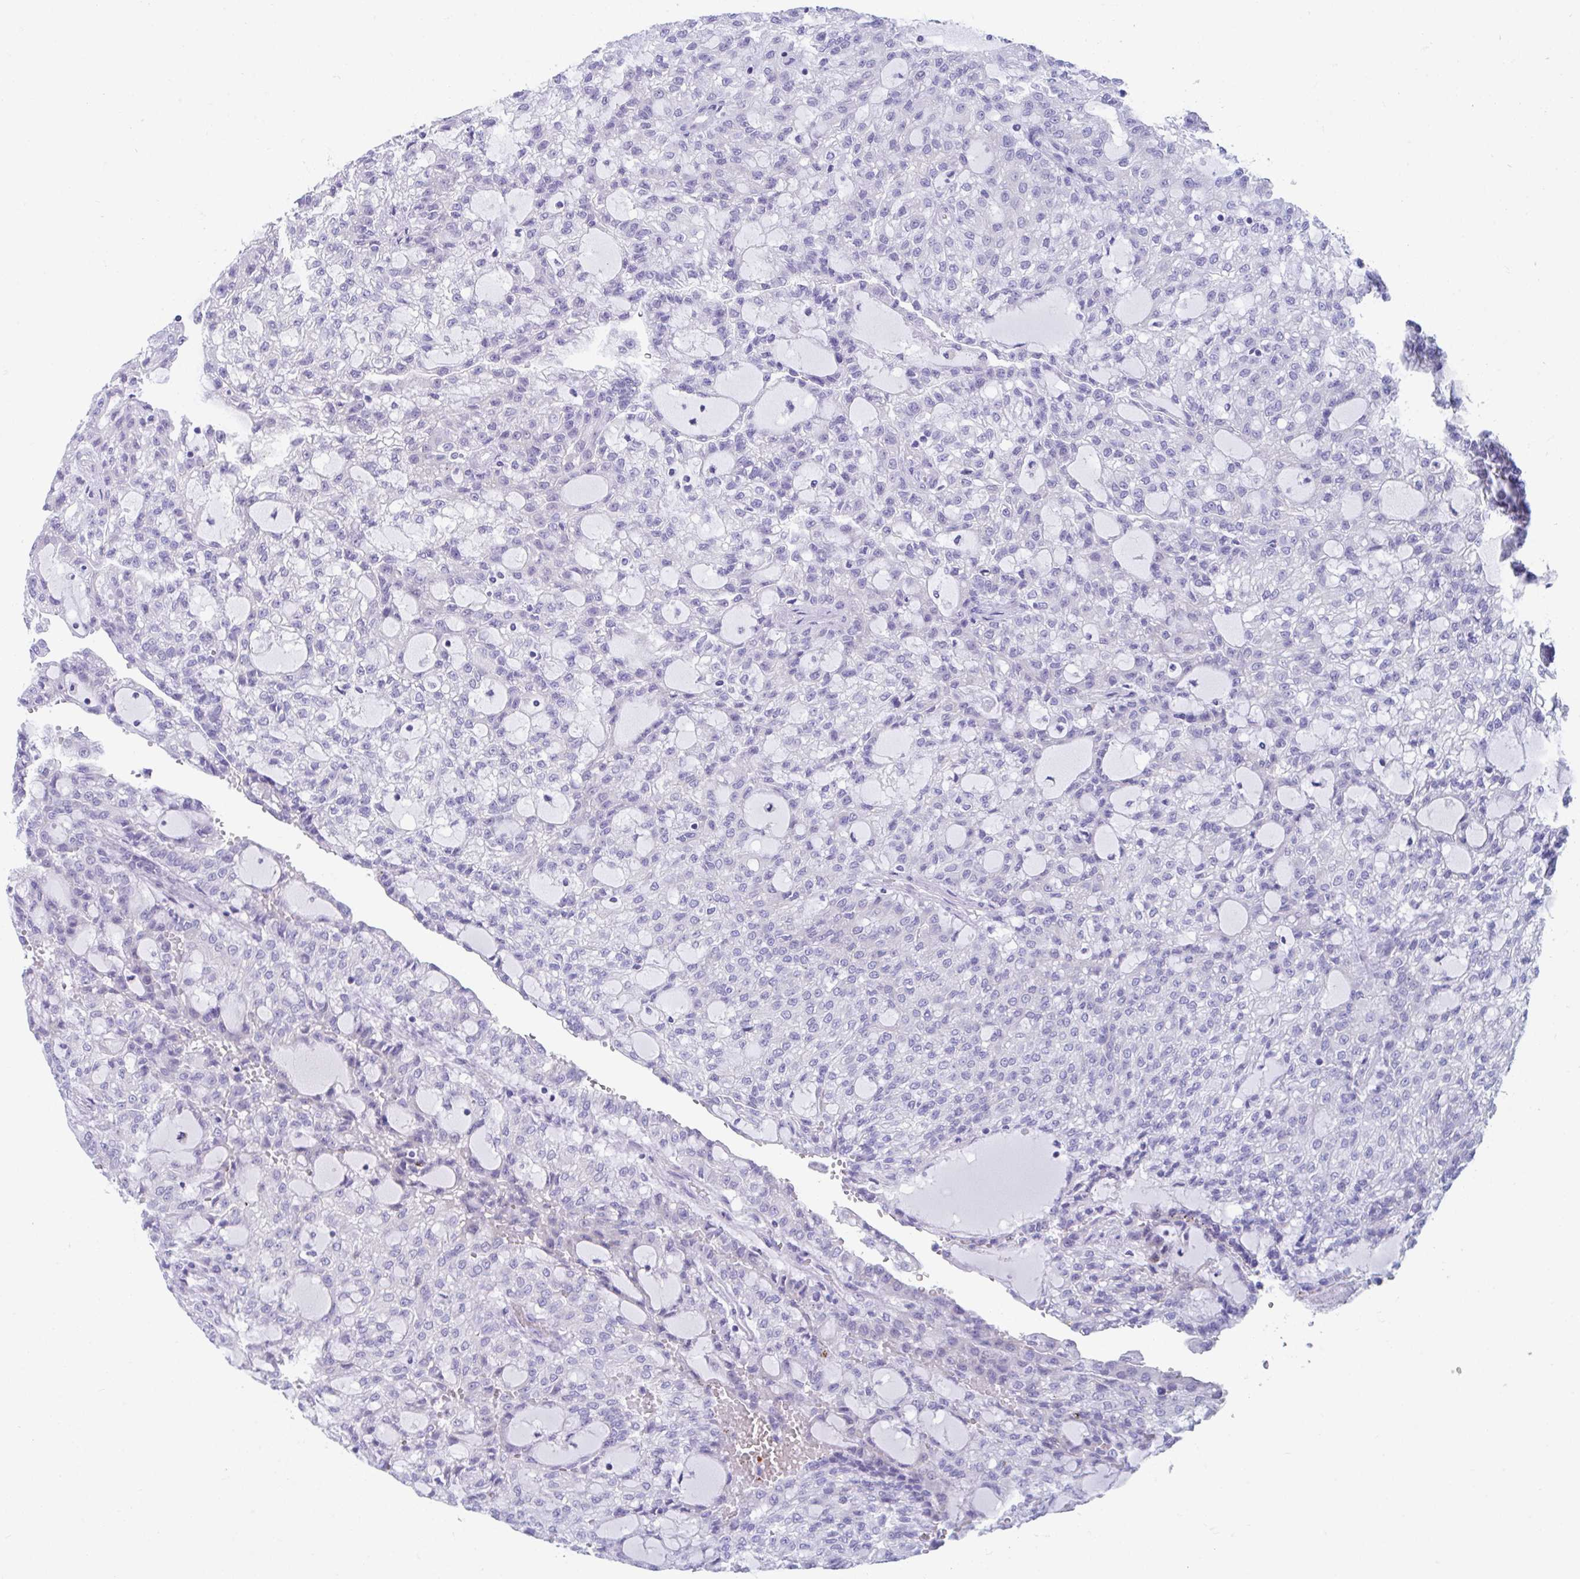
{"staining": {"intensity": "negative", "quantity": "none", "location": "none"}, "tissue": "renal cancer", "cell_type": "Tumor cells", "image_type": "cancer", "snomed": [{"axis": "morphology", "description": "Adenocarcinoma, NOS"}, {"axis": "topography", "description": "Kidney"}], "caption": "This is a image of IHC staining of adenocarcinoma (renal), which shows no expression in tumor cells. (DAB (3,3'-diaminobenzidine) immunohistochemistry (IHC) with hematoxylin counter stain).", "gene": "TTC30B", "patient": {"sex": "male", "age": 63}}